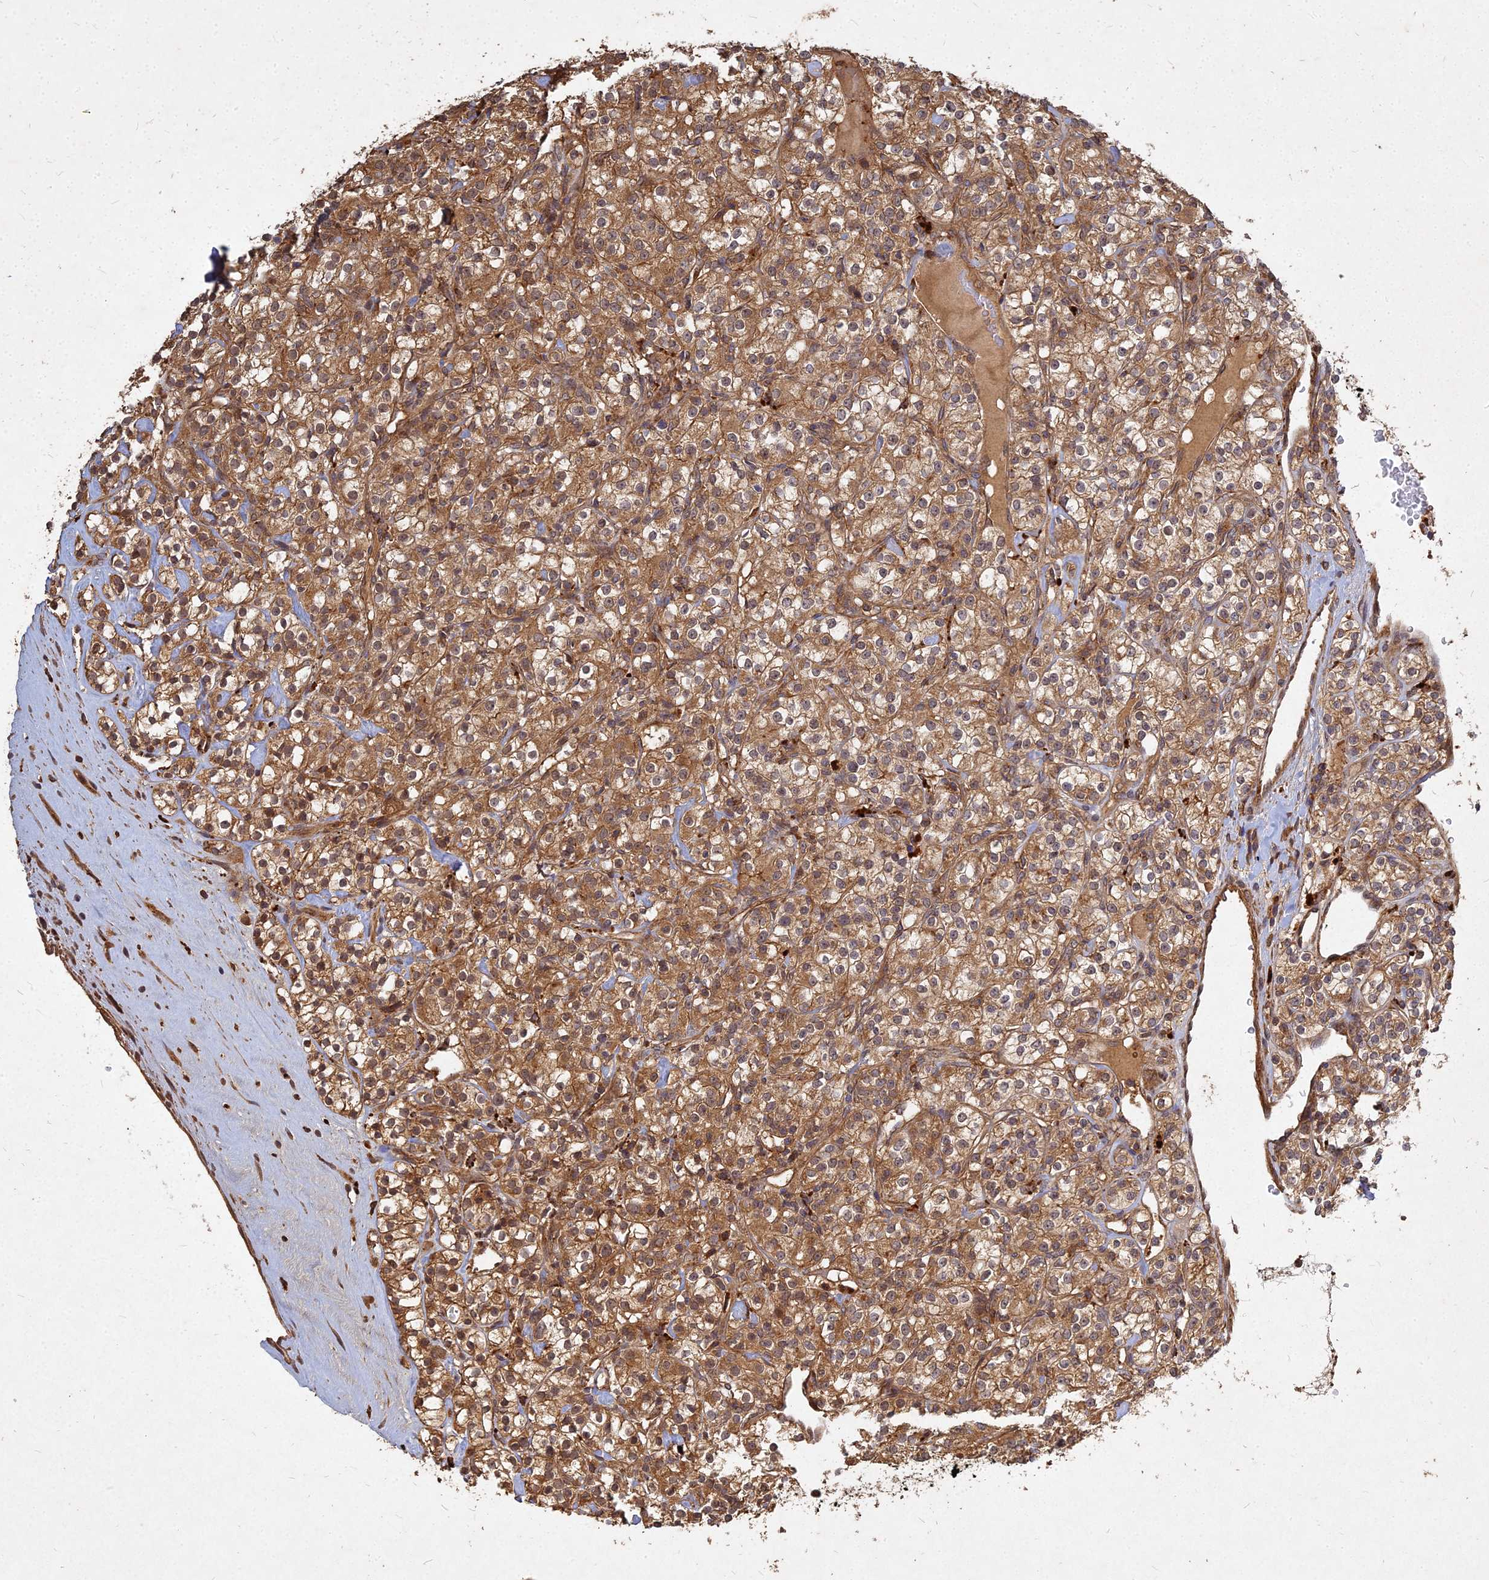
{"staining": {"intensity": "moderate", "quantity": ">75%", "location": "cytoplasmic/membranous"}, "tissue": "renal cancer", "cell_type": "Tumor cells", "image_type": "cancer", "snomed": [{"axis": "morphology", "description": "Adenocarcinoma, NOS"}, {"axis": "topography", "description": "Kidney"}], "caption": "Immunohistochemistry (IHC) of human adenocarcinoma (renal) reveals medium levels of moderate cytoplasmic/membranous expression in approximately >75% of tumor cells.", "gene": "UBE2W", "patient": {"sex": "male", "age": 77}}